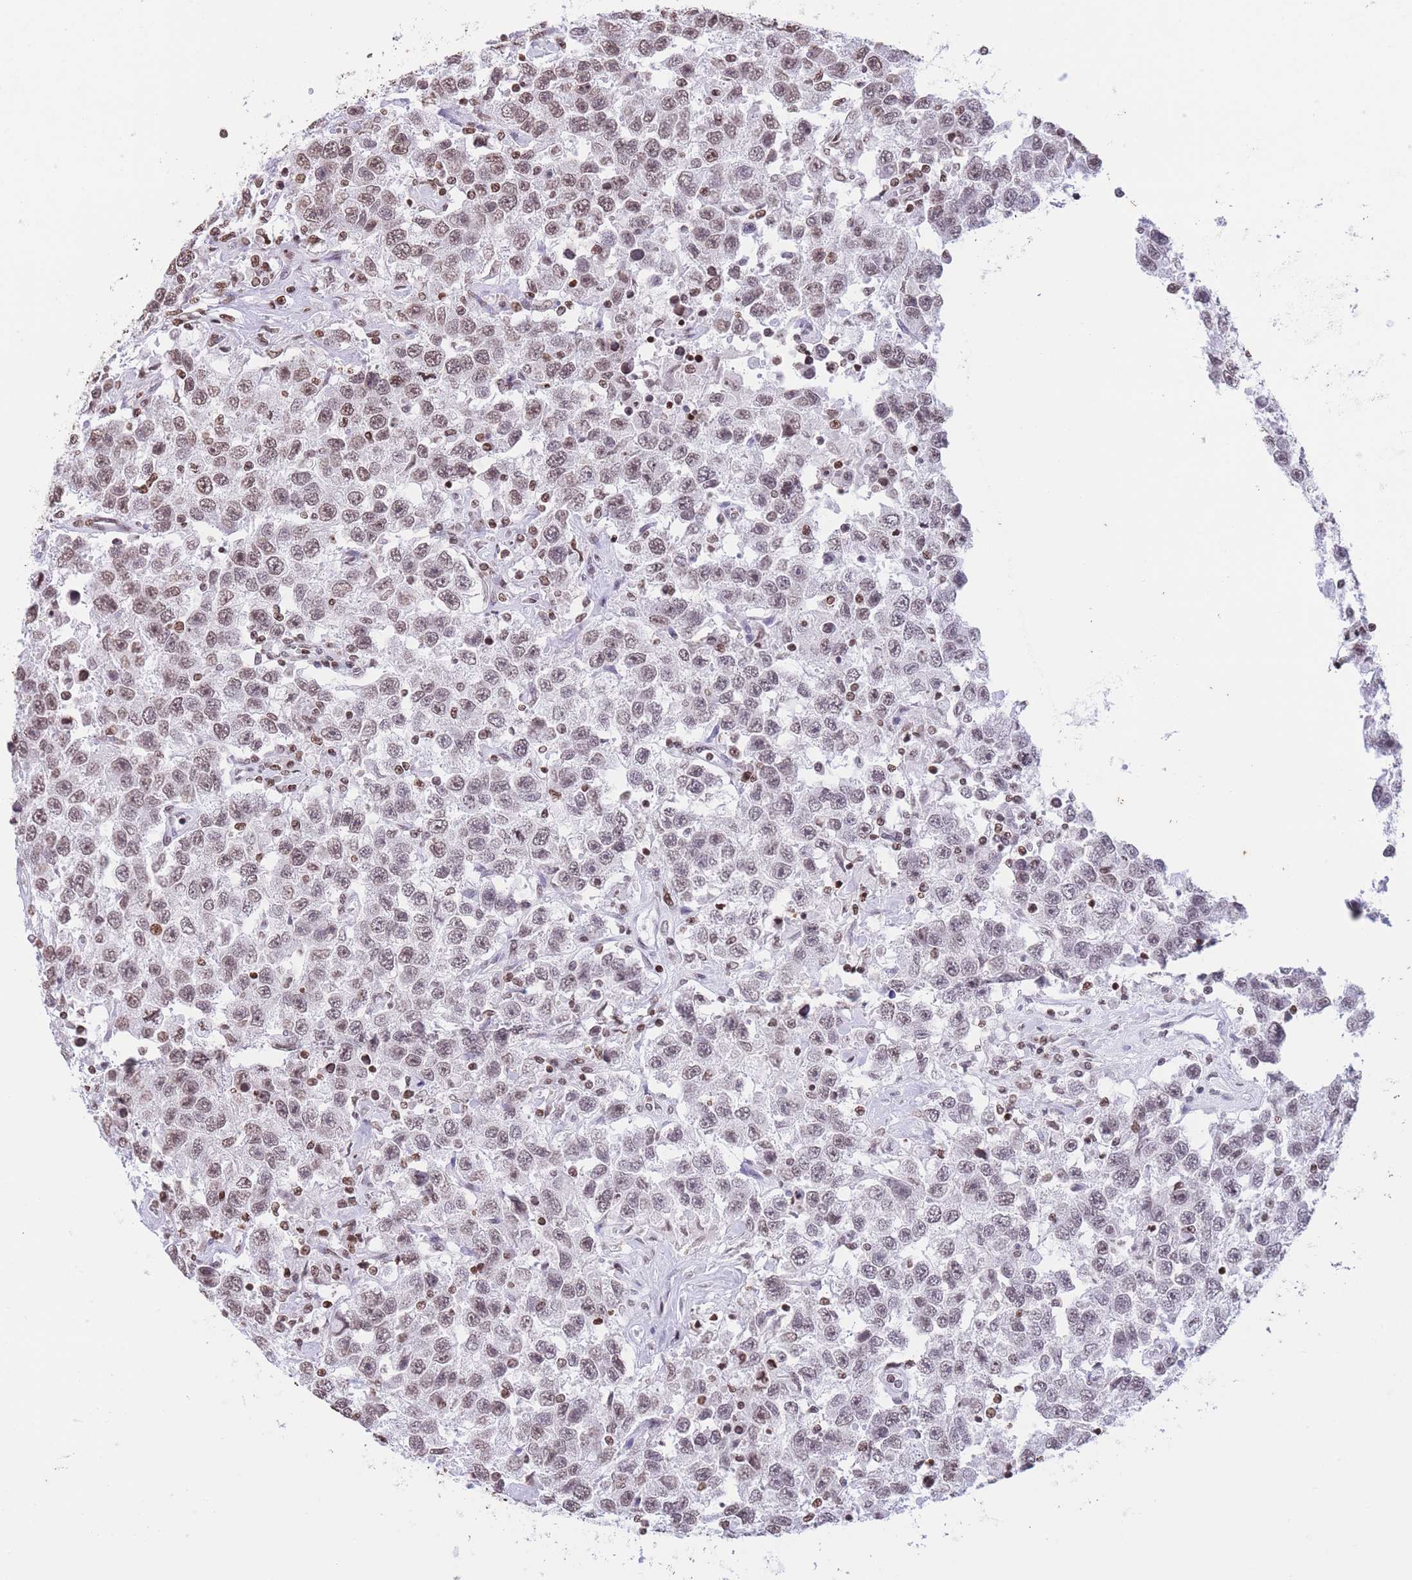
{"staining": {"intensity": "weak", "quantity": ">75%", "location": "nuclear"}, "tissue": "testis cancer", "cell_type": "Tumor cells", "image_type": "cancer", "snomed": [{"axis": "morphology", "description": "Seminoma, NOS"}, {"axis": "topography", "description": "Testis"}], "caption": "Tumor cells display low levels of weak nuclear staining in approximately >75% of cells in human testis seminoma.", "gene": "H2BC11", "patient": {"sex": "male", "age": 41}}